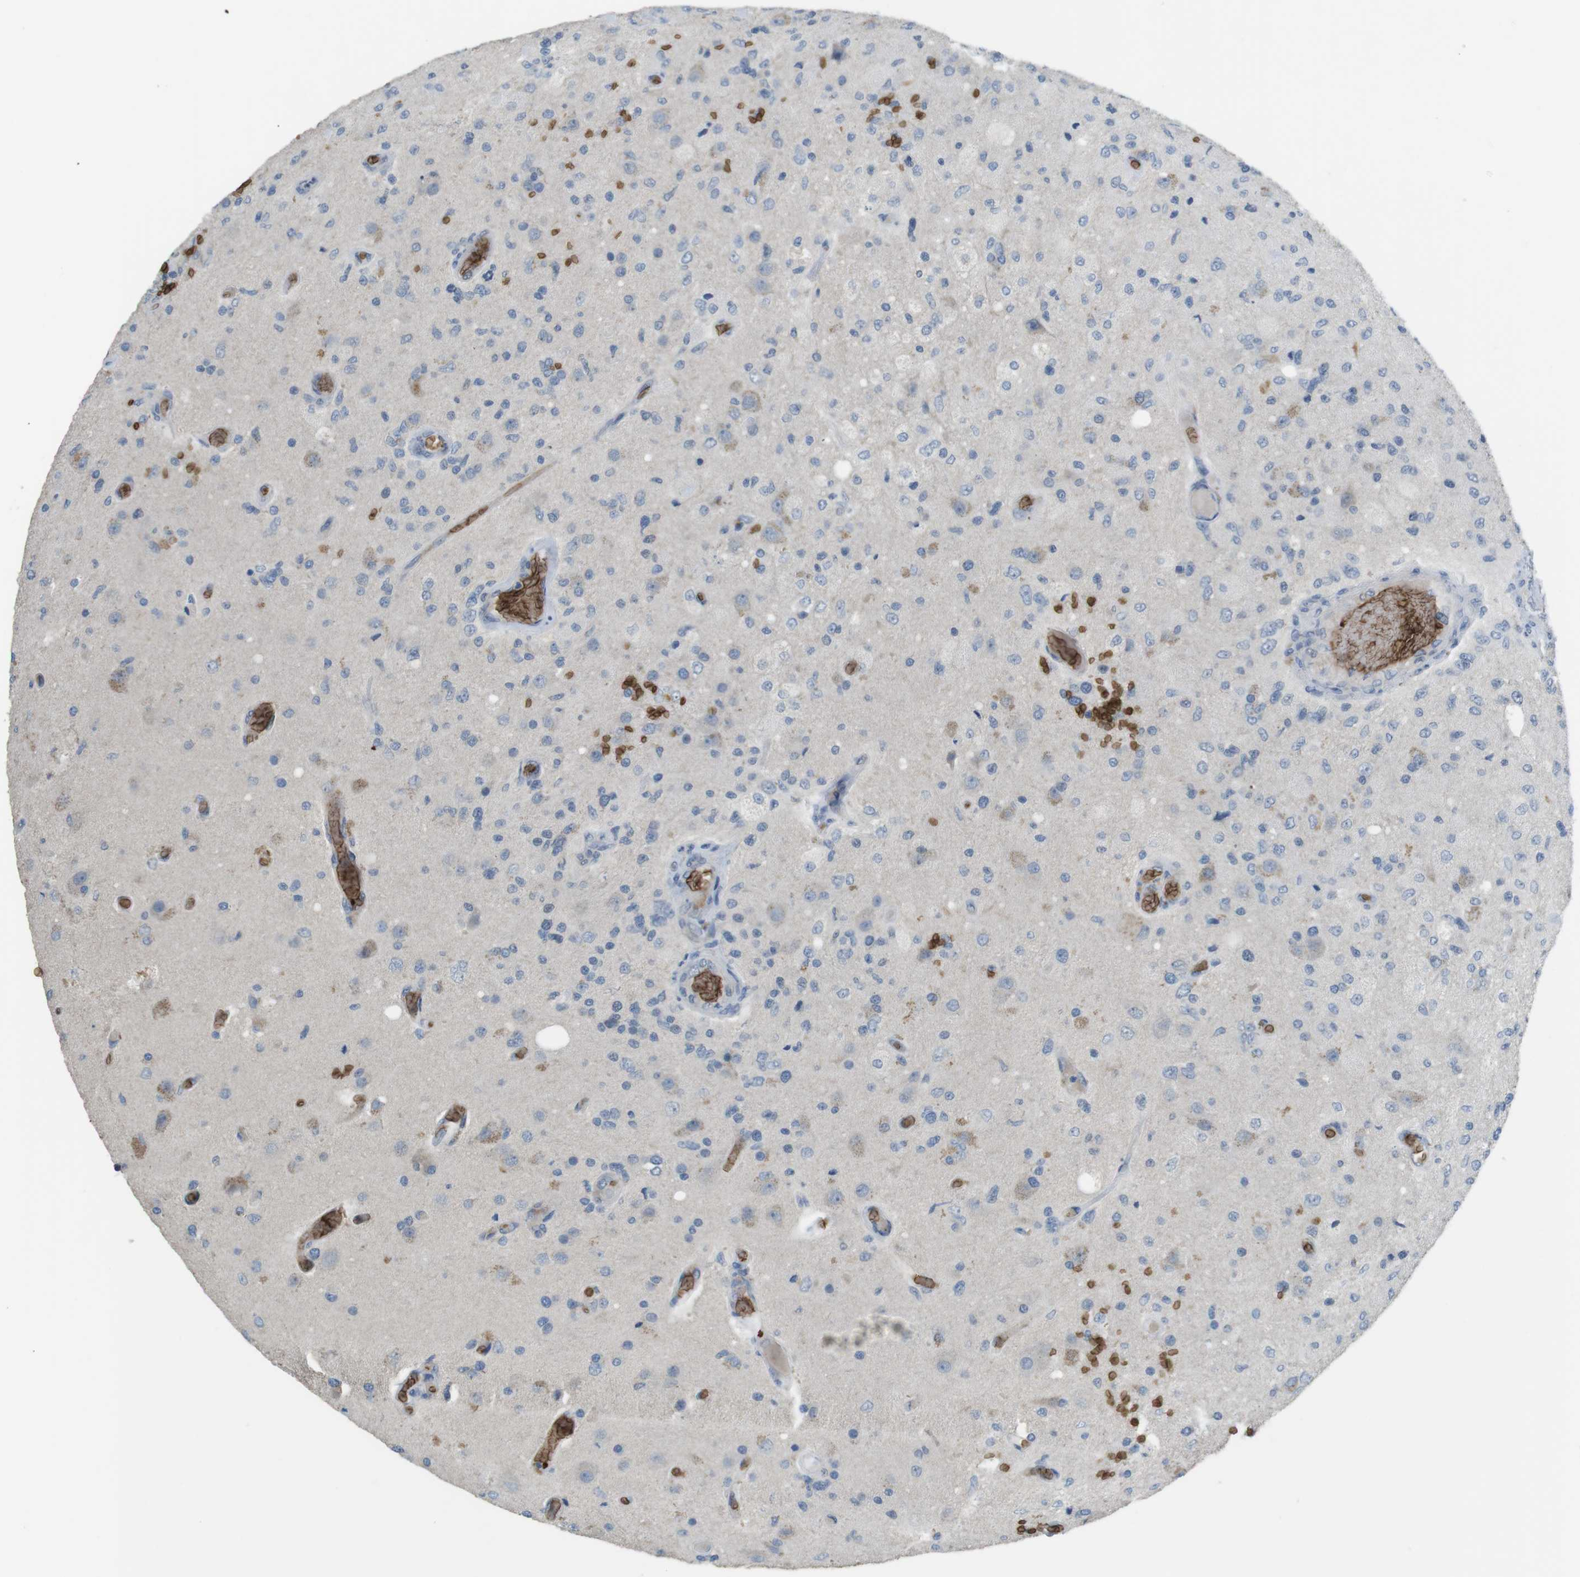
{"staining": {"intensity": "weak", "quantity": "<25%", "location": "cytoplasmic/membranous"}, "tissue": "glioma", "cell_type": "Tumor cells", "image_type": "cancer", "snomed": [{"axis": "morphology", "description": "Normal tissue, NOS"}, {"axis": "morphology", "description": "Glioma, malignant, High grade"}, {"axis": "topography", "description": "Cerebral cortex"}], "caption": "Photomicrograph shows no significant protein positivity in tumor cells of high-grade glioma (malignant). The staining was performed using DAB to visualize the protein expression in brown, while the nuclei were stained in blue with hematoxylin (Magnification: 20x).", "gene": "GYPA", "patient": {"sex": "male", "age": 77}}